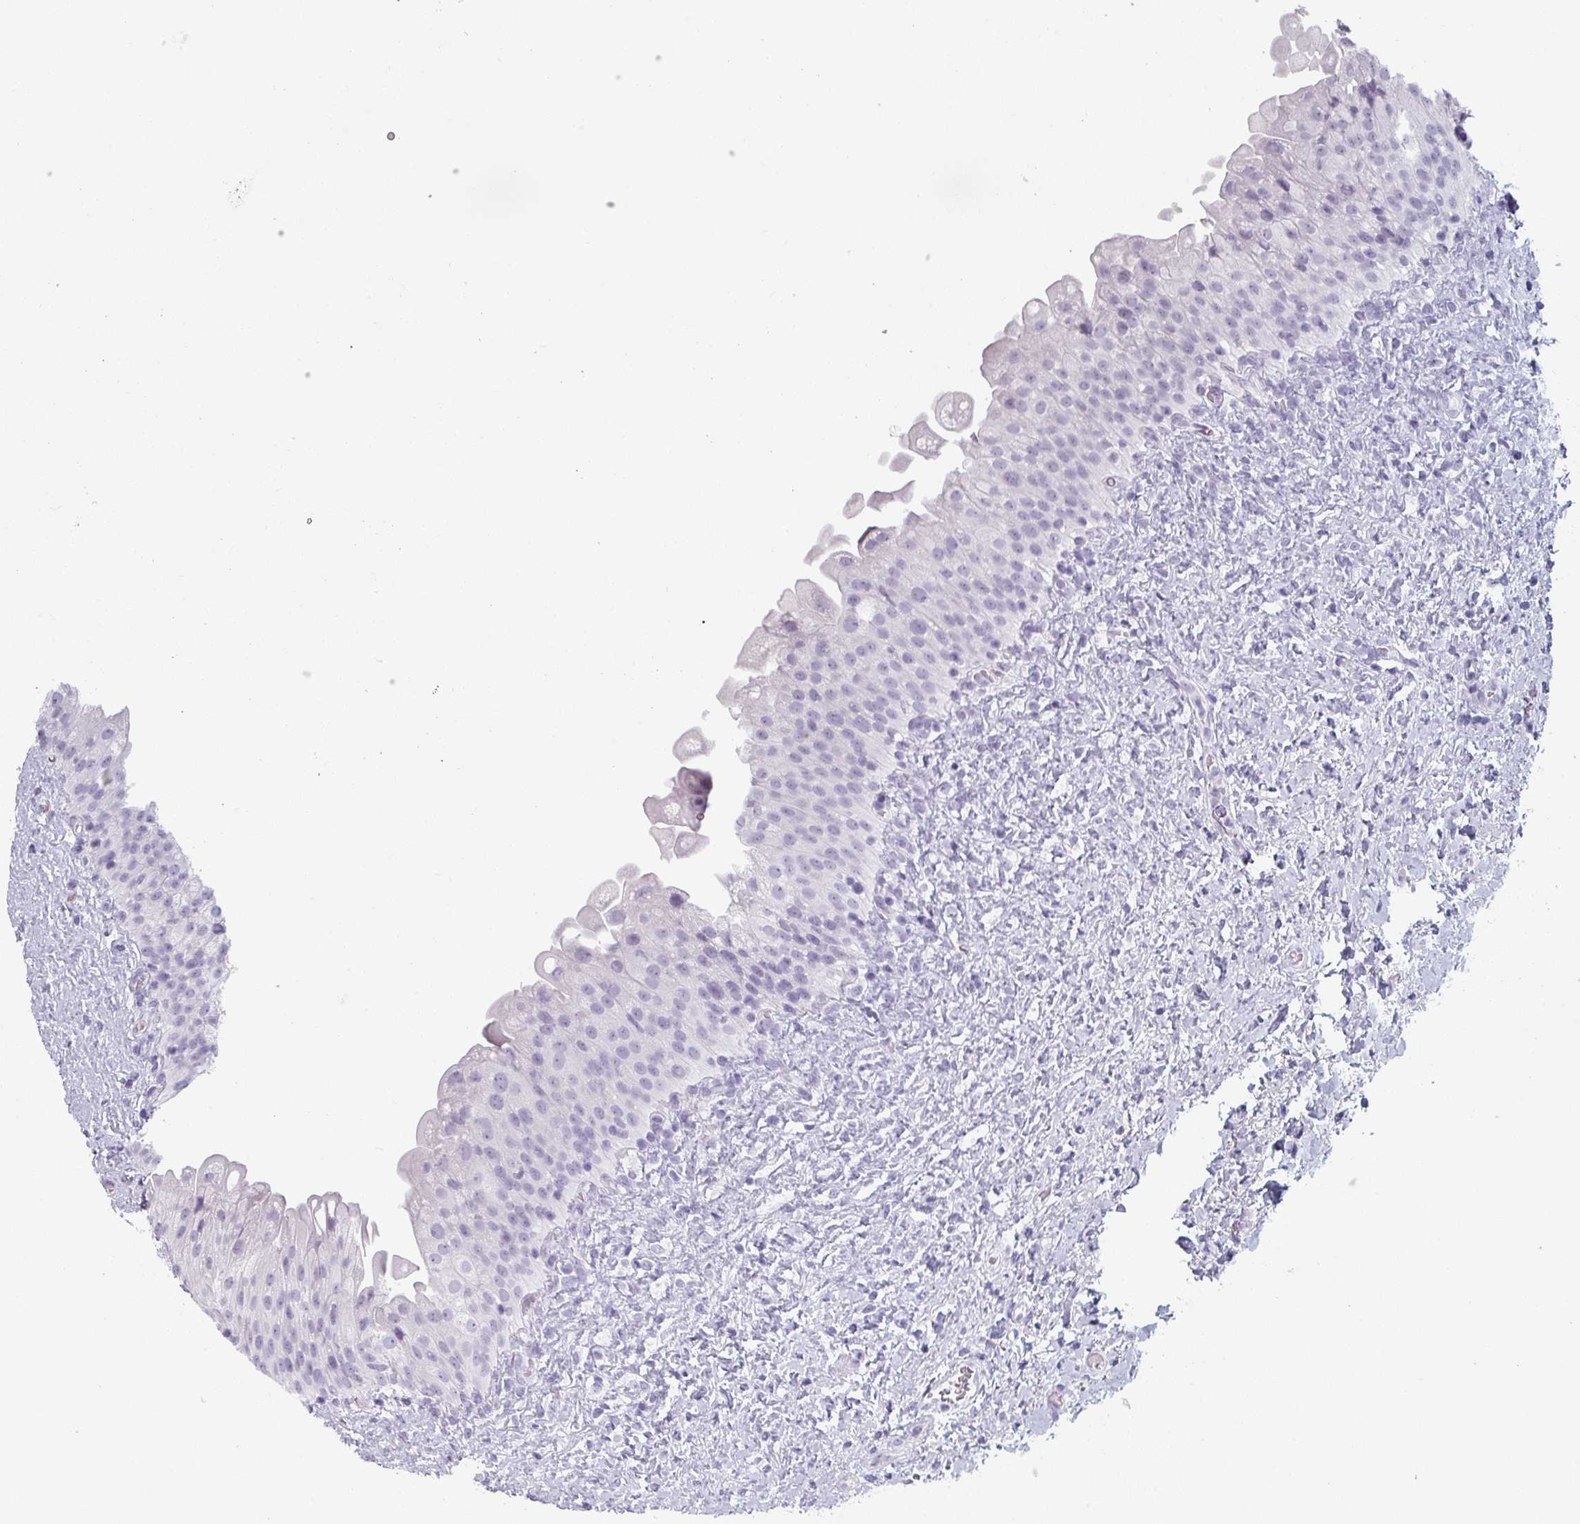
{"staining": {"intensity": "negative", "quantity": "none", "location": "none"}, "tissue": "urinary bladder", "cell_type": "Urothelial cells", "image_type": "normal", "snomed": [{"axis": "morphology", "description": "Normal tissue, NOS"}, {"axis": "topography", "description": "Urinary bladder"}], "caption": "The photomicrograph reveals no significant staining in urothelial cells of urinary bladder.", "gene": "SLC35G2", "patient": {"sex": "female", "age": 27}}